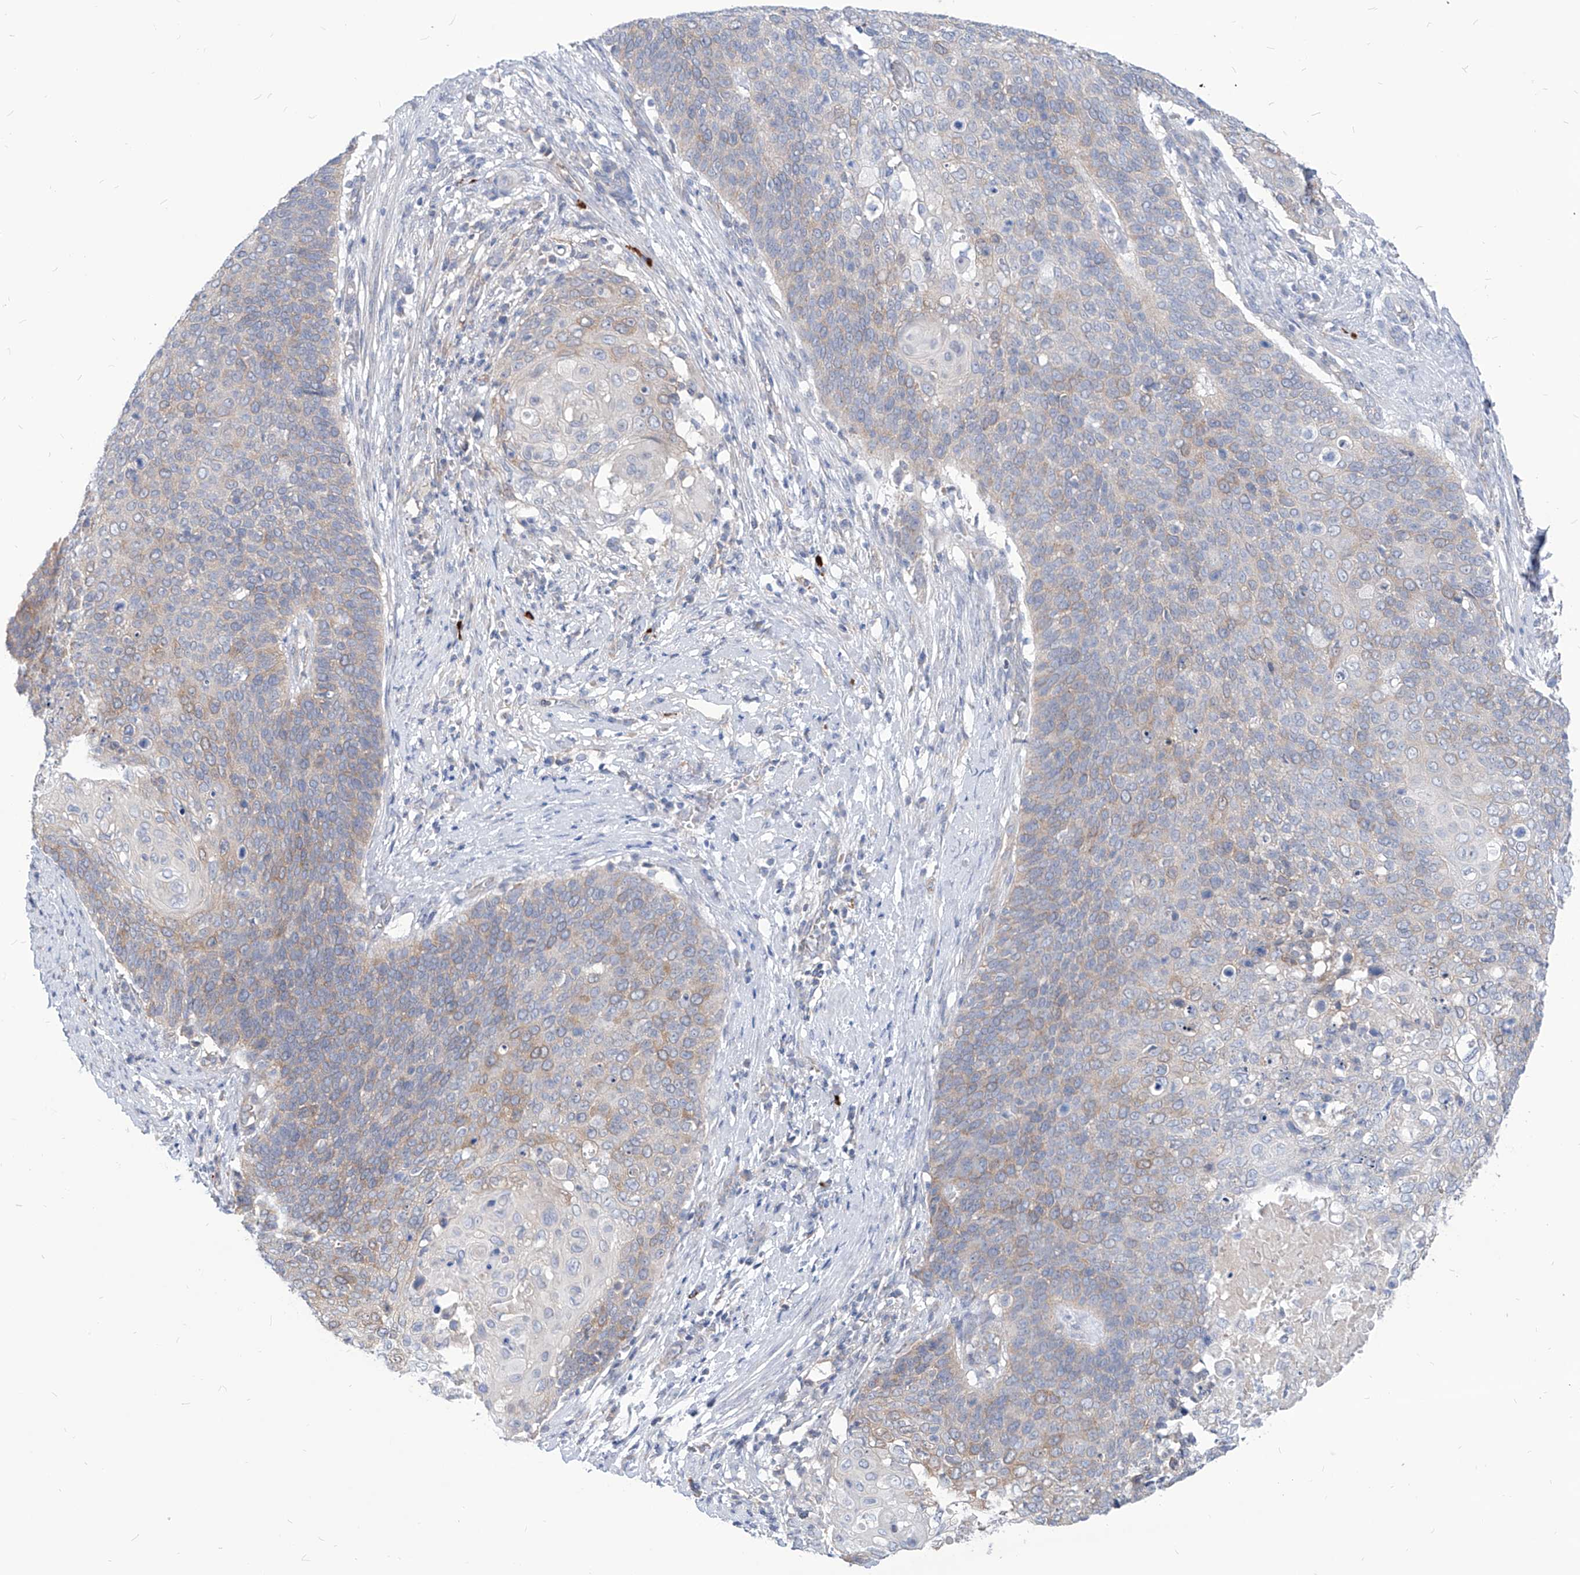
{"staining": {"intensity": "weak", "quantity": "<25%", "location": "cytoplasmic/membranous"}, "tissue": "cervical cancer", "cell_type": "Tumor cells", "image_type": "cancer", "snomed": [{"axis": "morphology", "description": "Squamous cell carcinoma, NOS"}, {"axis": "topography", "description": "Cervix"}], "caption": "Immunohistochemical staining of cervical cancer demonstrates no significant expression in tumor cells.", "gene": "AKAP10", "patient": {"sex": "female", "age": 39}}